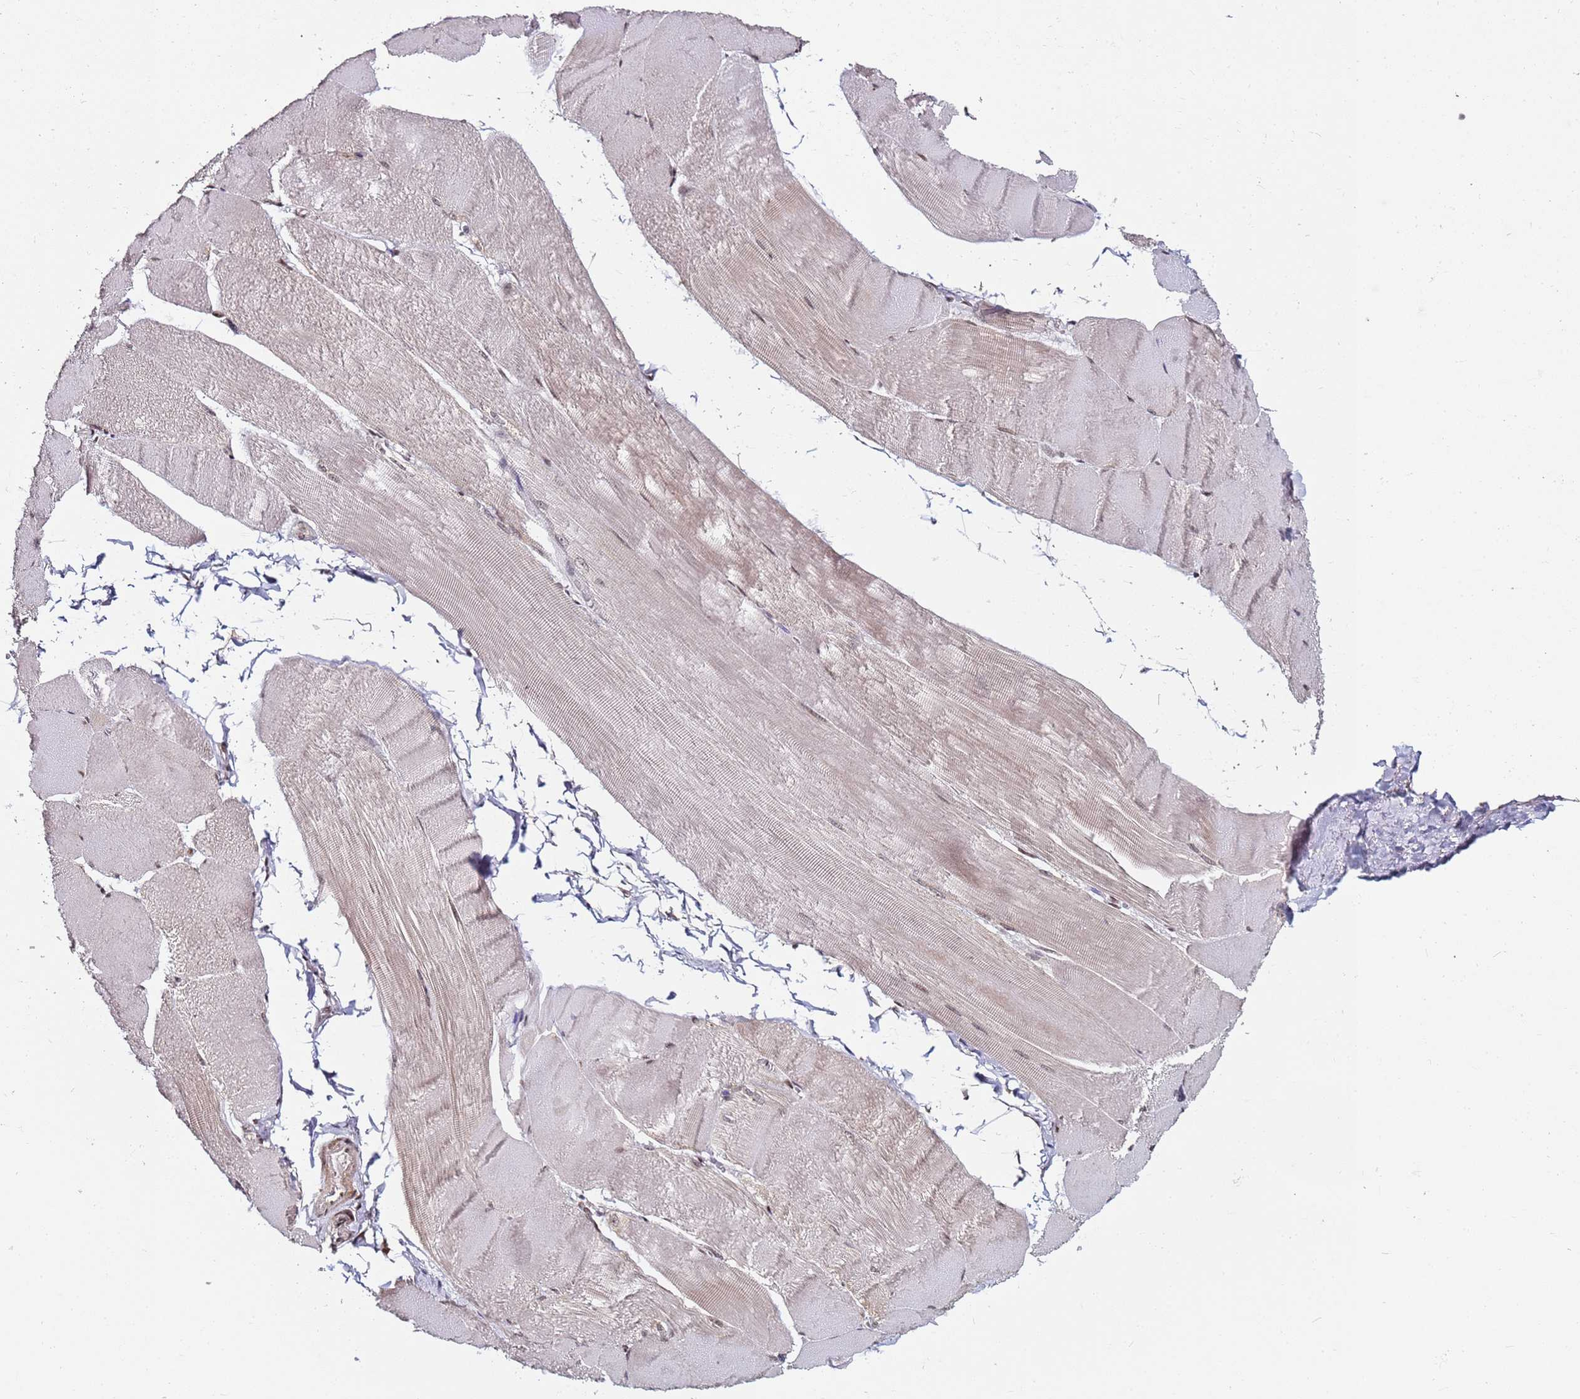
{"staining": {"intensity": "moderate", "quantity": ">75%", "location": "cytoplasmic/membranous,nuclear"}, "tissue": "skeletal muscle", "cell_type": "Myocytes", "image_type": "normal", "snomed": [{"axis": "morphology", "description": "Normal tissue, NOS"}, {"axis": "morphology", "description": "Basal cell carcinoma"}, {"axis": "topography", "description": "Skeletal muscle"}], "caption": "Immunohistochemistry image of normal skeletal muscle: human skeletal muscle stained using immunohistochemistry reveals medium levels of moderate protein expression localized specifically in the cytoplasmic/membranous,nuclear of myocytes, appearing as a cytoplasmic/membranous,nuclear brown color.", "gene": "PPM1H", "patient": {"sex": "female", "age": 64}}